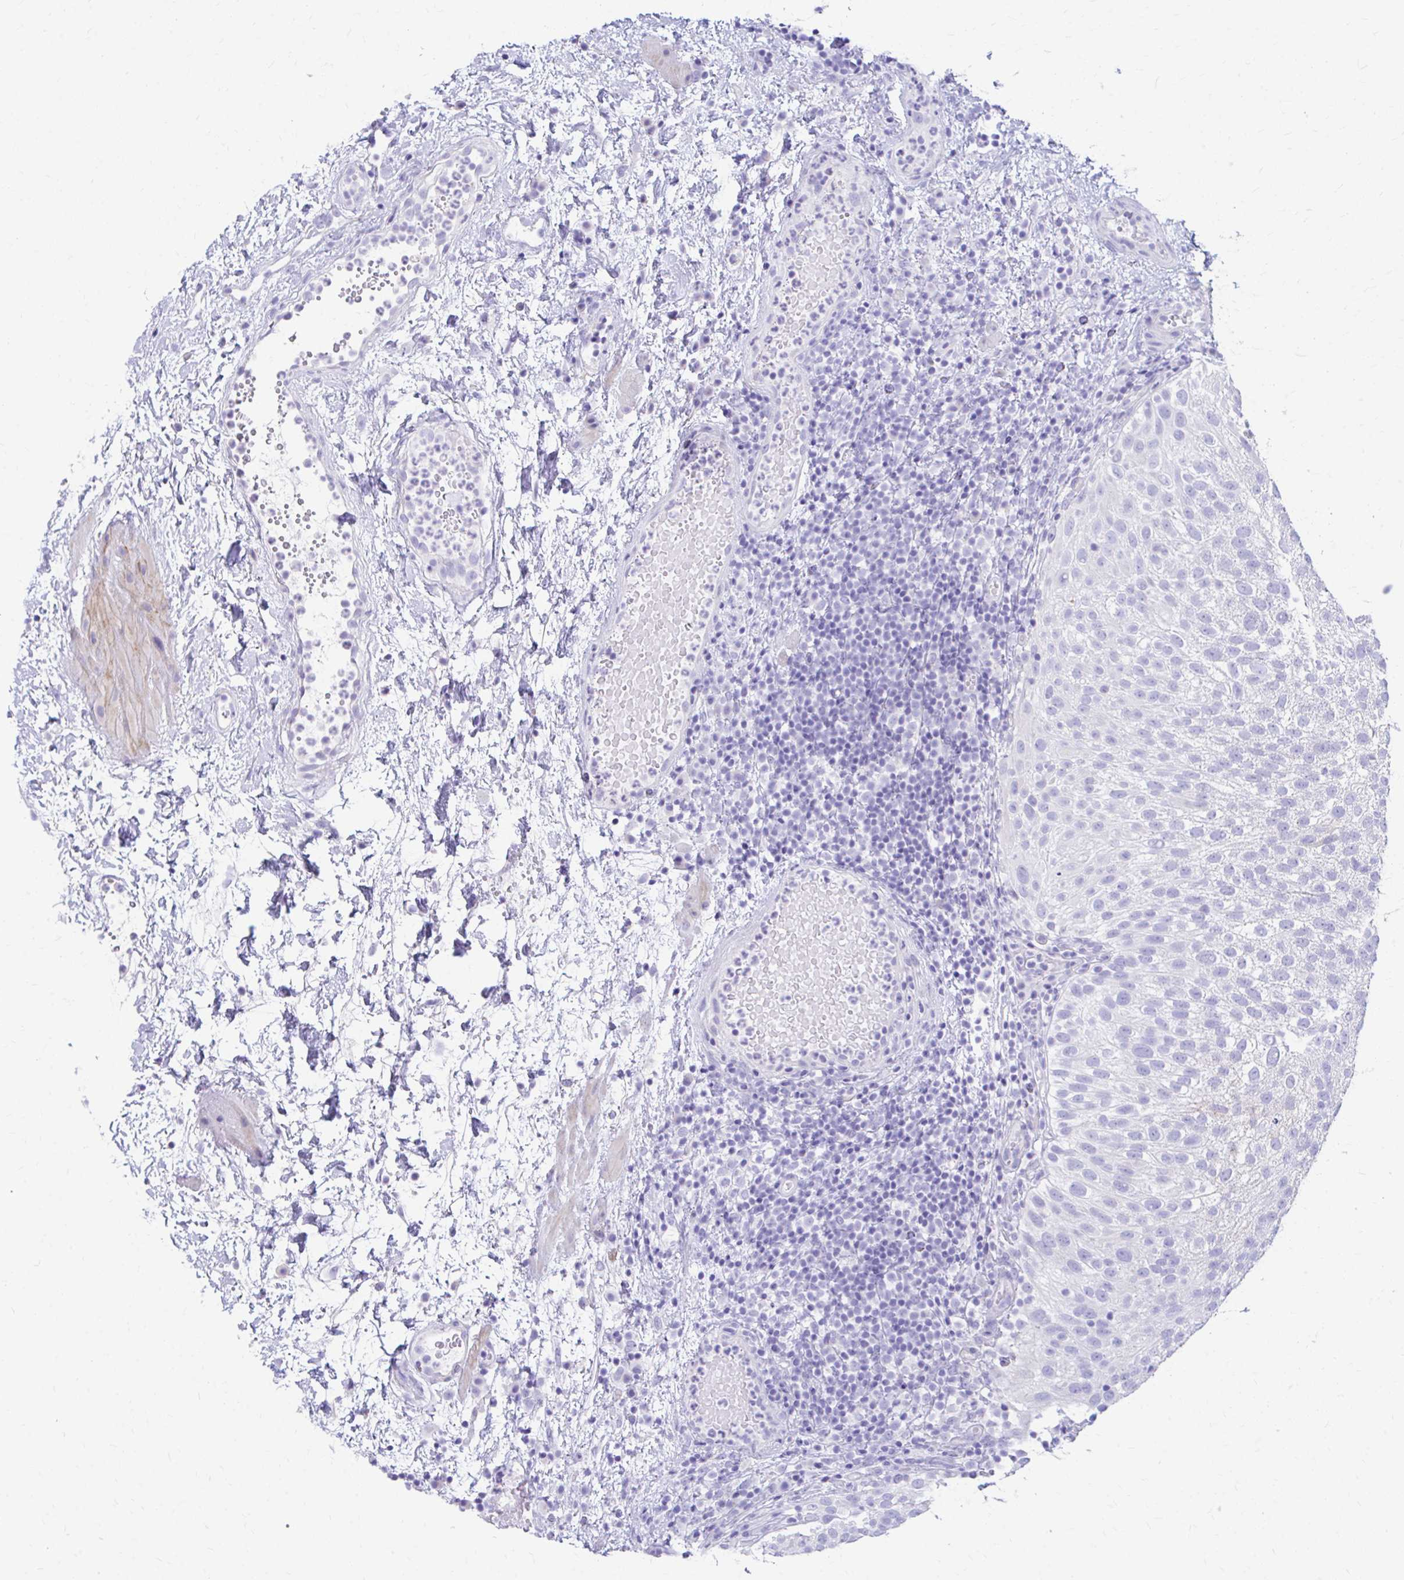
{"staining": {"intensity": "negative", "quantity": "none", "location": "none"}, "tissue": "urothelial cancer", "cell_type": "Tumor cells", "image_type": "cancer", "snomed": [{"axis": "morphology", "description": "Urothelial carcinoma, Low grade"}, {"axis": "topography", "description": "Urinary bladder"}], "caption": "Tumor cells show no significant staining in urothelial carcinoma (low-grade).", "gene": "KRIT1", "patient": {"sex": "male", "age": 78}}